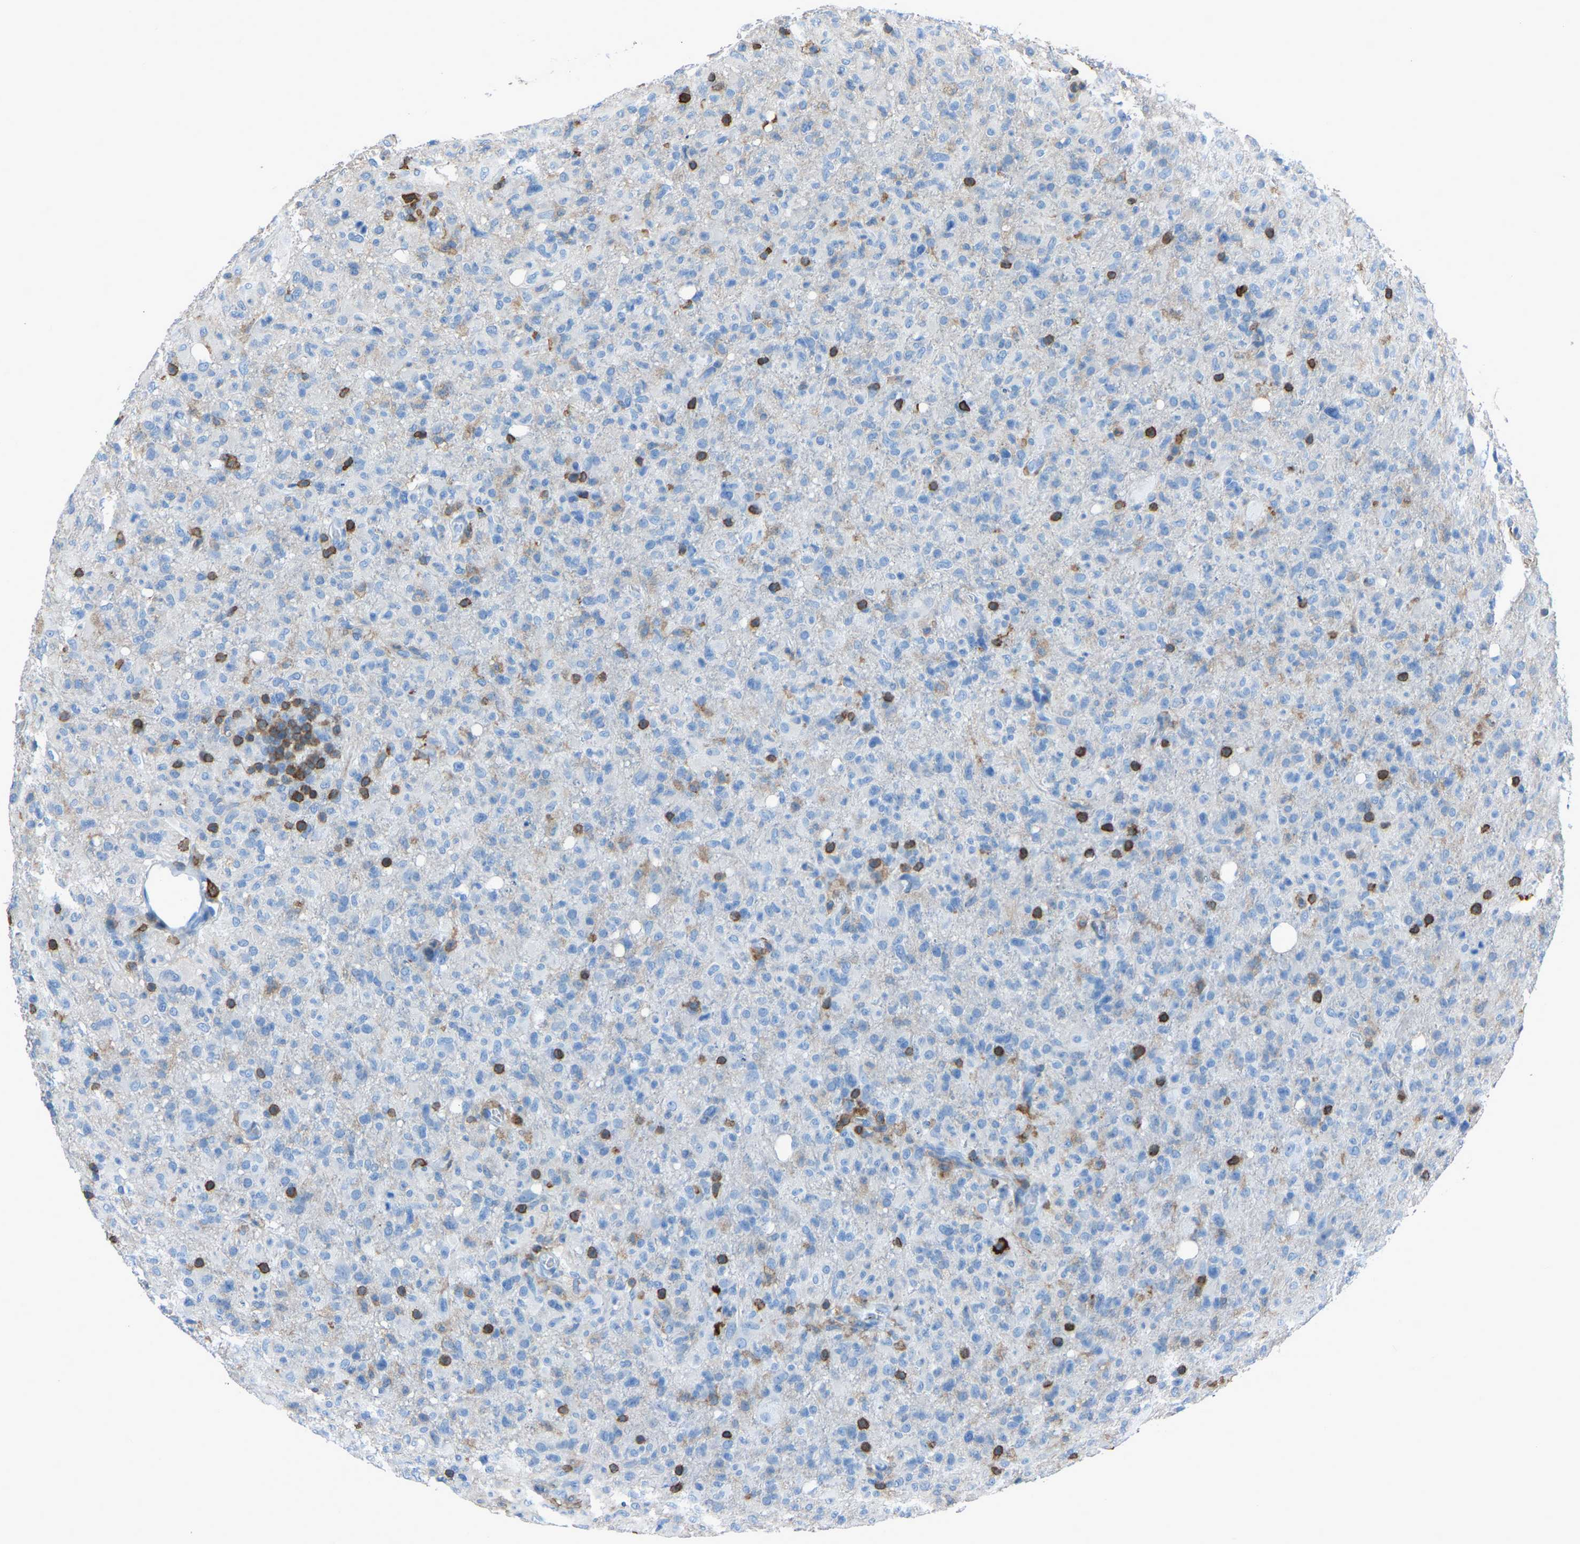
{"staining": {"intensity": "negative", "quantity": "none", "location": "none"}, "tissue": "glioma", "cell_type": "Tumor cells", "image_type": "cancer", "snomed": [{"axis": "morphology", "description": "Glioma, malignant, High grade"}, {"axis": "topography", "description": "Brain"}], "caption": "Tumor cells show no significant protein positivity in glioma.", "gene": "LSP1", "patient": {"sex": "female", "age": 57}}